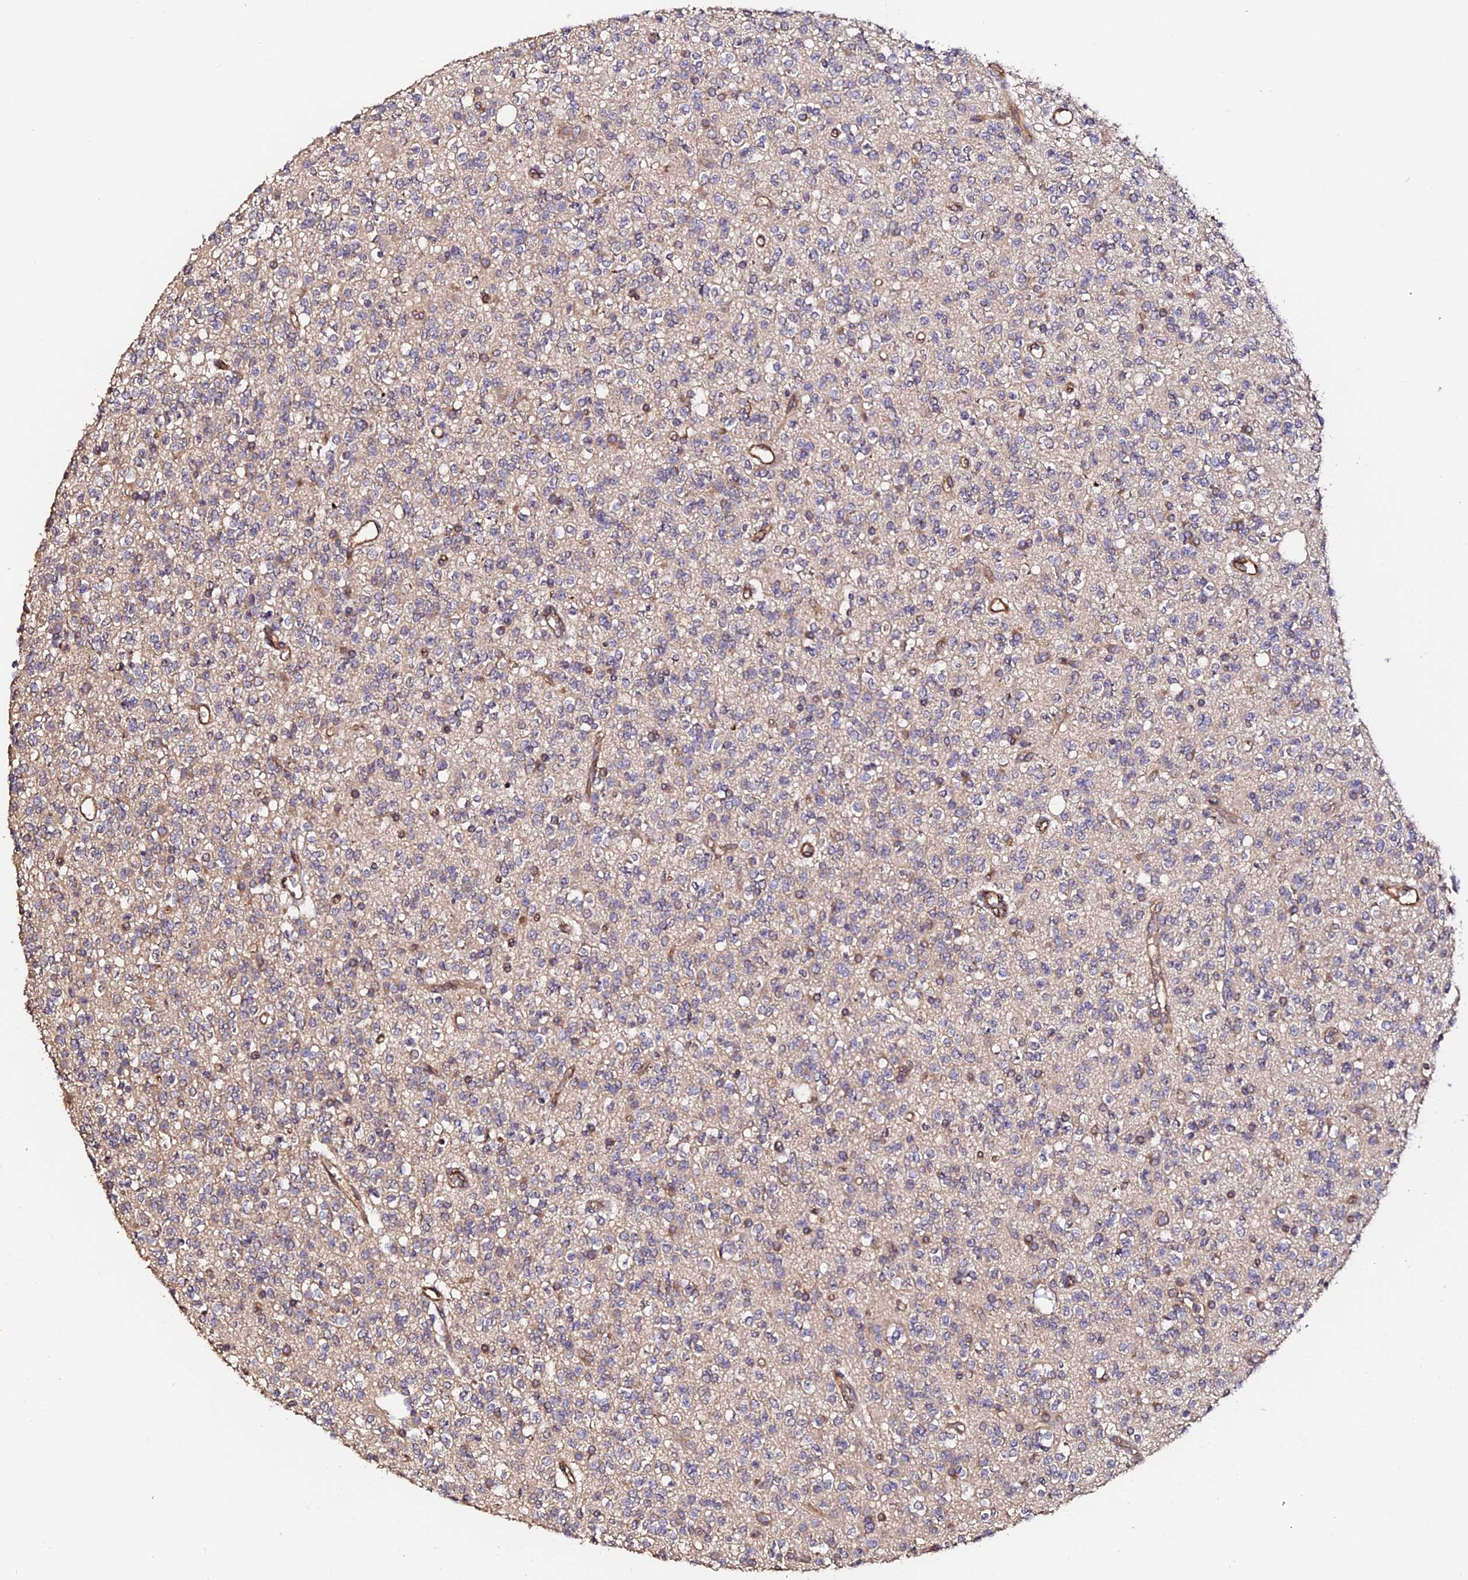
{"staining": {"intensity": "negative", "quantity": "none", "location": "none"}, "tissue": "glioma", "cell_type": "Tumor cells", "image_type": "cancer", "snomed": [{"axis": "morphology", "description": "Glioma, malignant, High grade"}, {"axis": "topography", "description": "Brain"}], "caption": "Human glioma stained for a protein using IHC reveals no positivity in tumor cells.", "gene": "TDO2", "patient": {"sex": "male", "age": 34}}